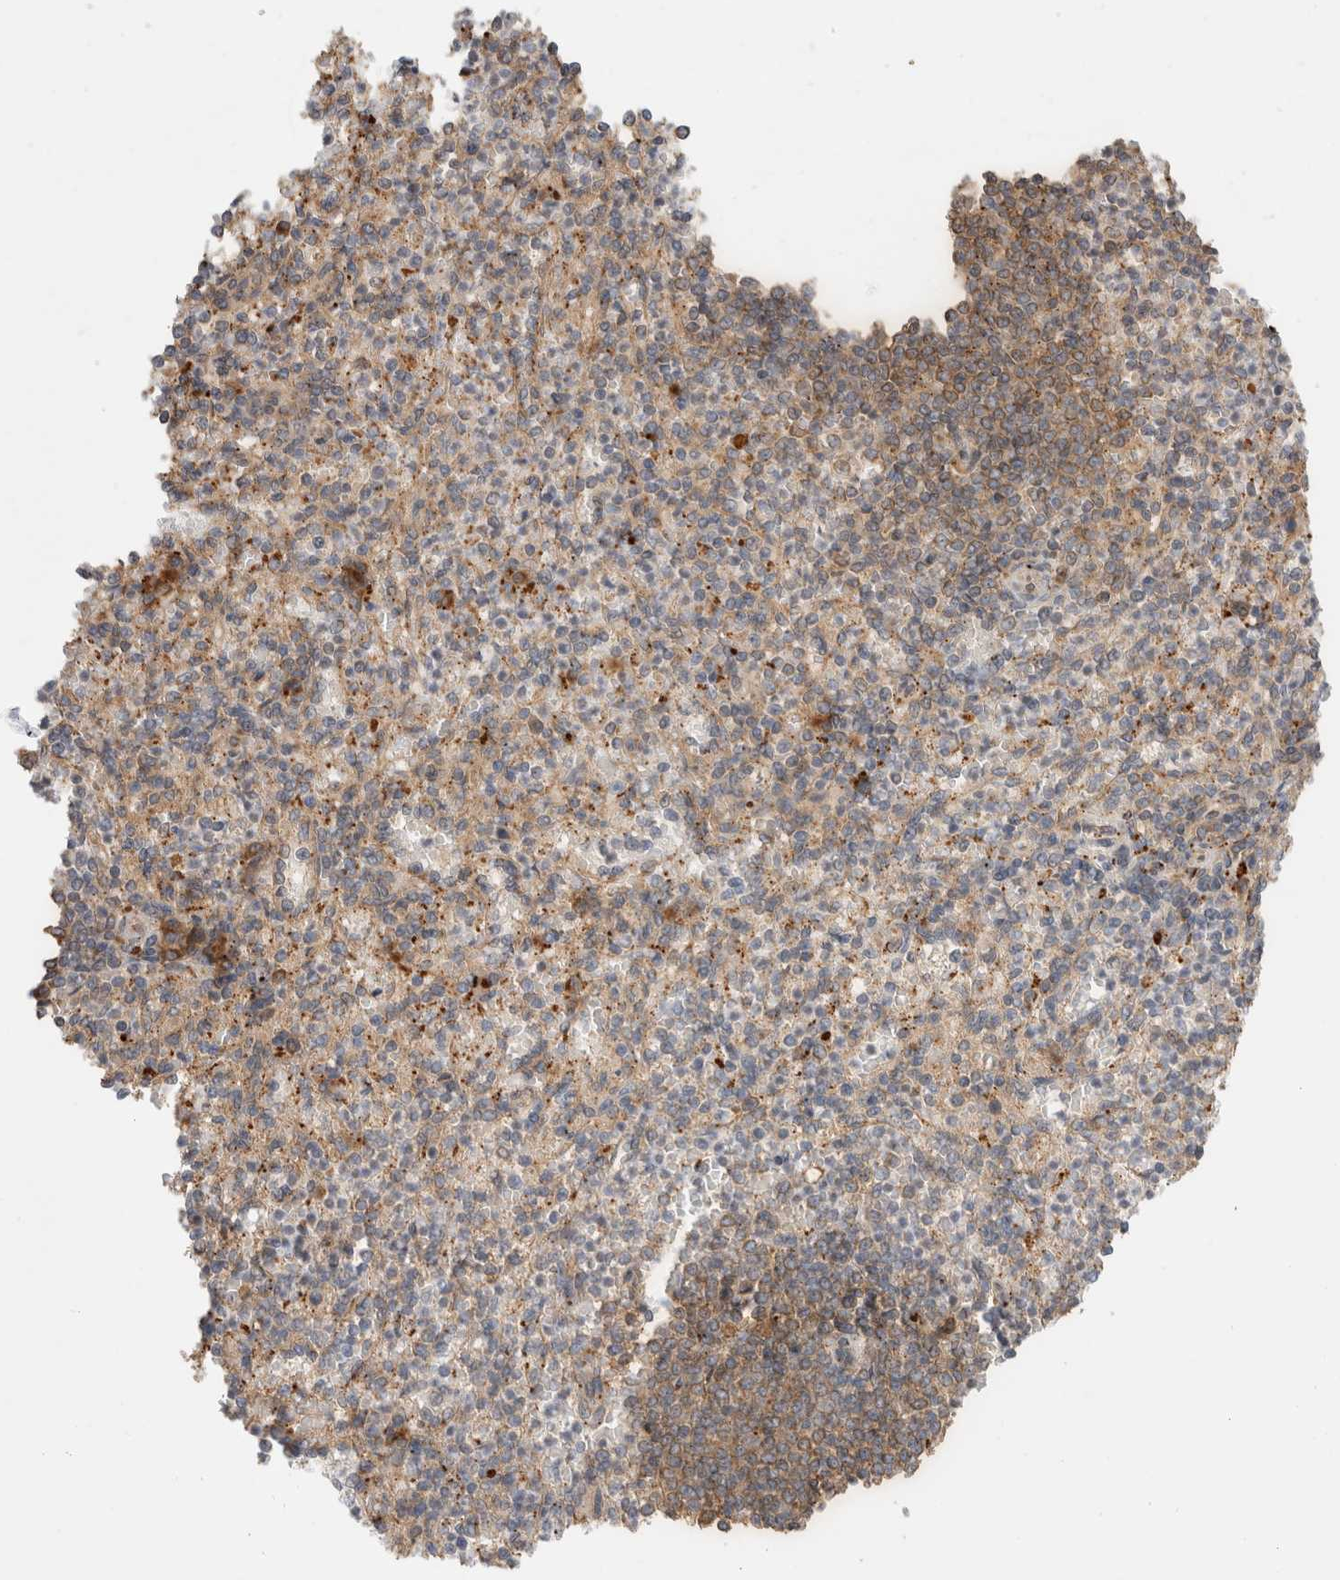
{"staining": {"intensity": "weak", "quantity": "<25%", "location": "cytoplasmic/membranous"}, "tissue": "spleen", "cell_type": "Cells in red pulp", "image_type": "normal", "snomed": [{"axis": "morphology", "description": "Normal tissue, NOS"}, {"axis": "topography", "description": "Spleen"}], "caption": "Immunohistochemical staining of unremarkable human spleen exhibits no significant staining in cells in red pulp.", "gene": "ACTL9", "patient": {"sex": "female", "age": 74}}